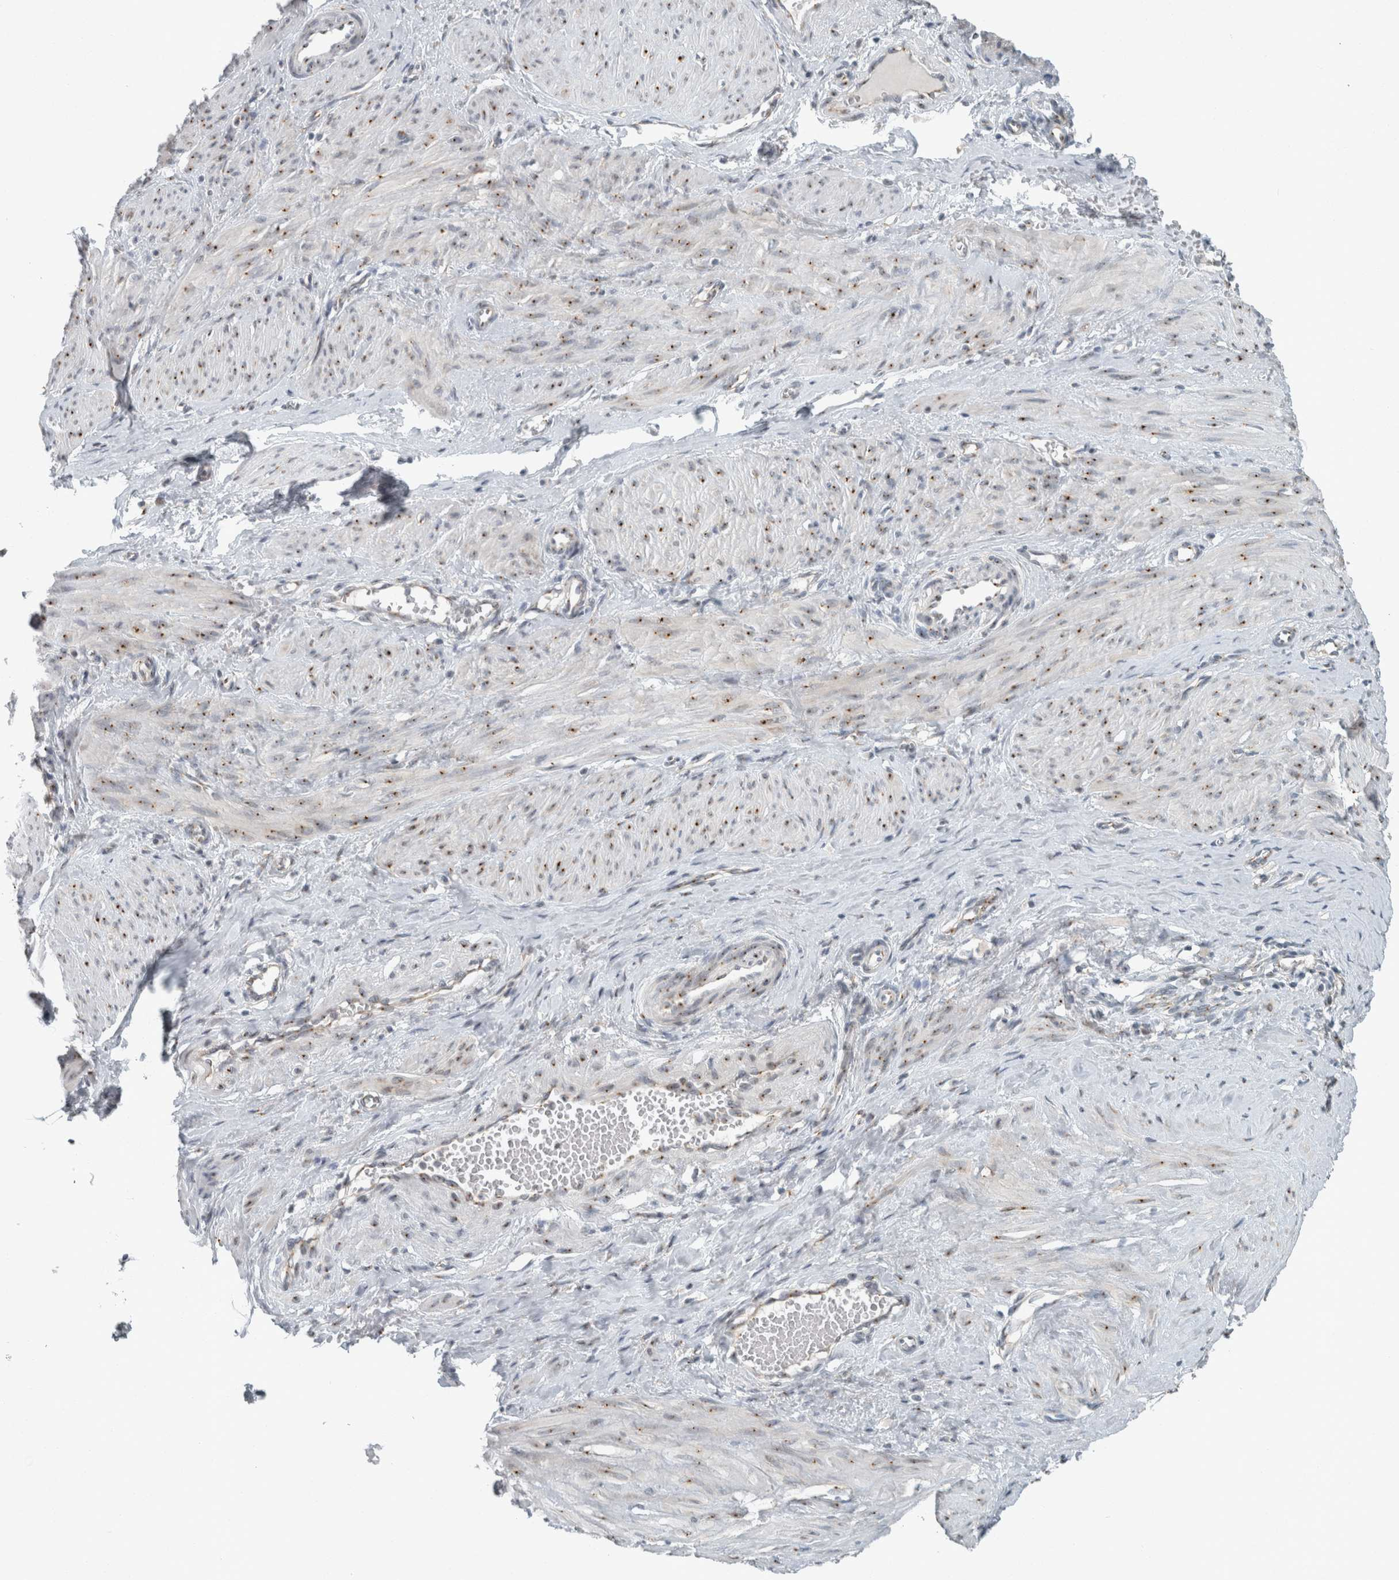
{"staining": {"intensity": "weak", "quantity": "<25%", "location": "cytoplasmic/membranous"}, "tissue": "smooth muscle", "cell_type": "Smooth muscle cells", "image_type": "normal", "snomed": [{"axis": "morphology", "description": "Normal tissue, NOS"}, {"axis": "topography", "description": "Endometrium"}], "caption": "An immunohistochemistry histopathology image of normal smooth muscle is shown. There is no staining in smooth muscle cells of smooth muscle.", "gene": "KIF1C", "patient": {"sex": "female", "age": 33}}